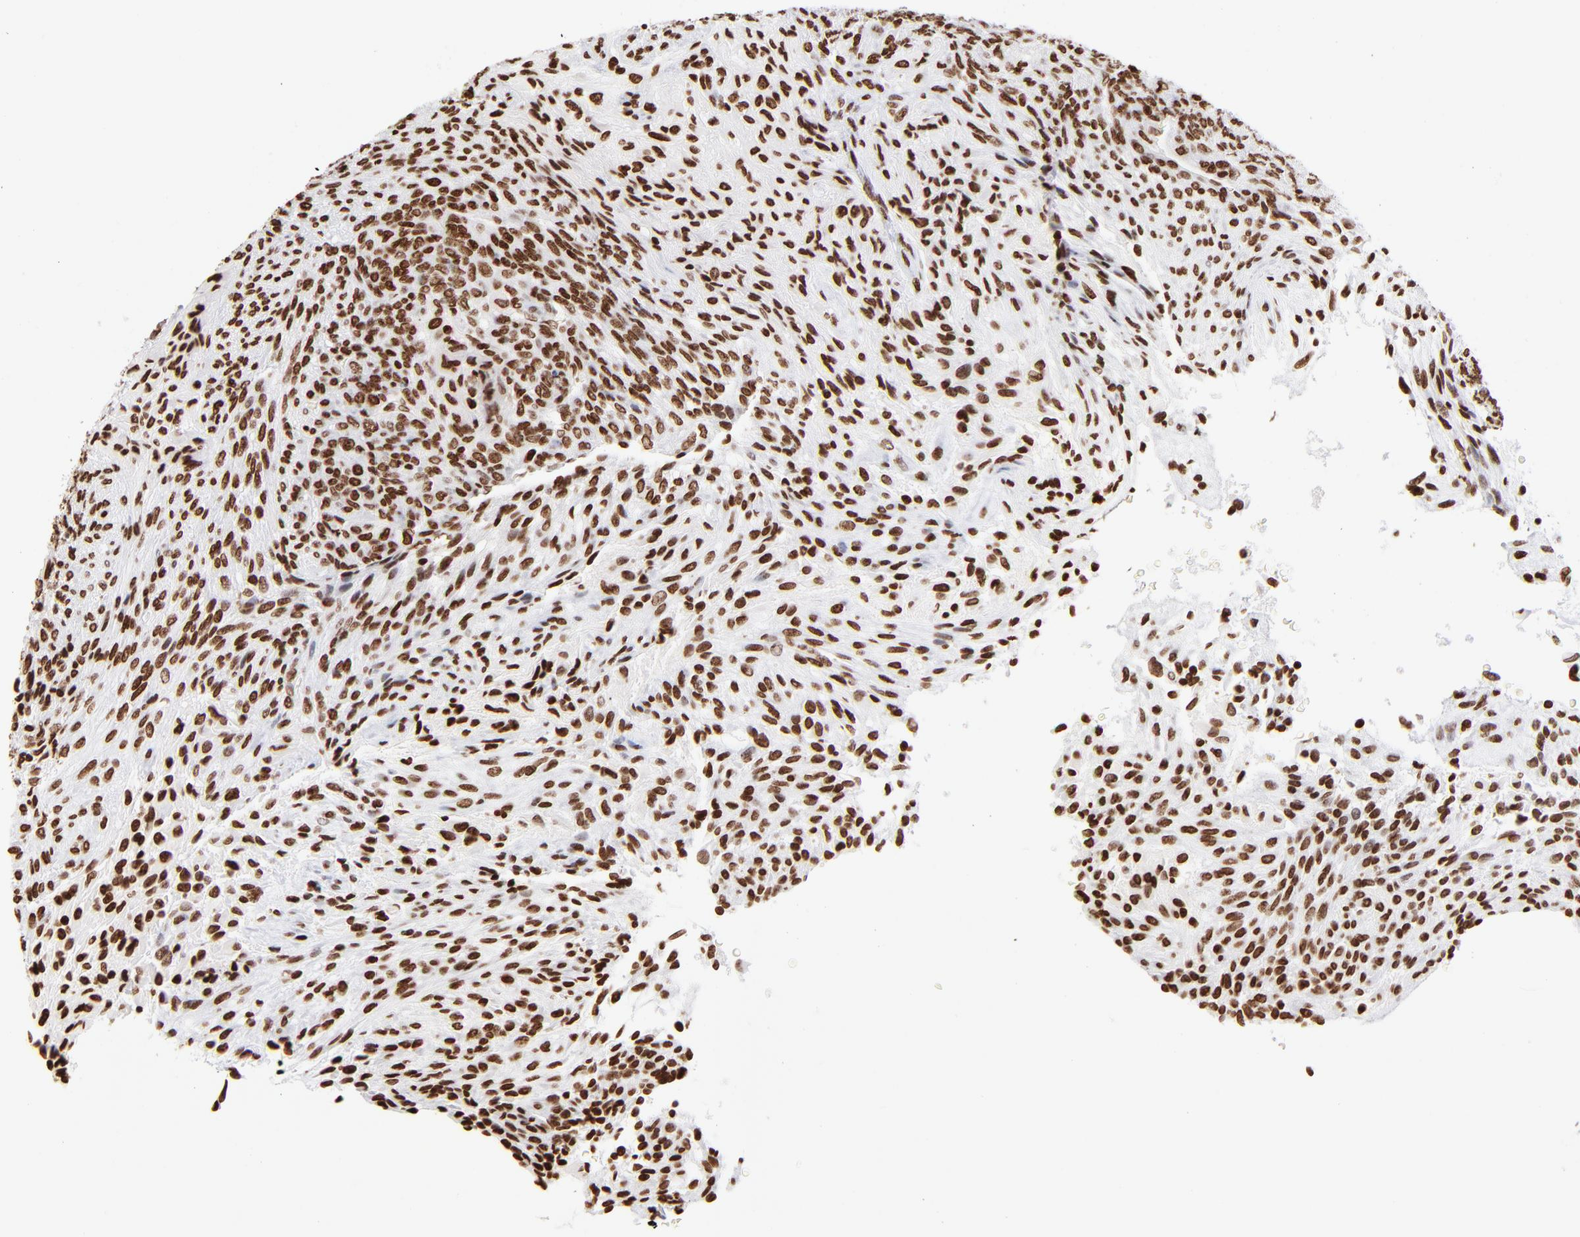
{"staining": {"intensity": "strong", "quantity": ">75%", "location": "nuclear"}, "tissue": "glioma", "cell_type": "Tumor cells", "image_type": "cancer", "snomed": [{"axis": "morphology", "description": "Glioma, malignant, High grade"}, {"axis": "topography", "description": "Cerebral cortex"}], "caption": "There is high levels of strong nuclear staining in tumor cells of malignant high-grade glioma, as demonstrated by immunohistochemical staining (brown color).", "gene": "RTL4", "patient": {"sex": "female", "age": 55}}